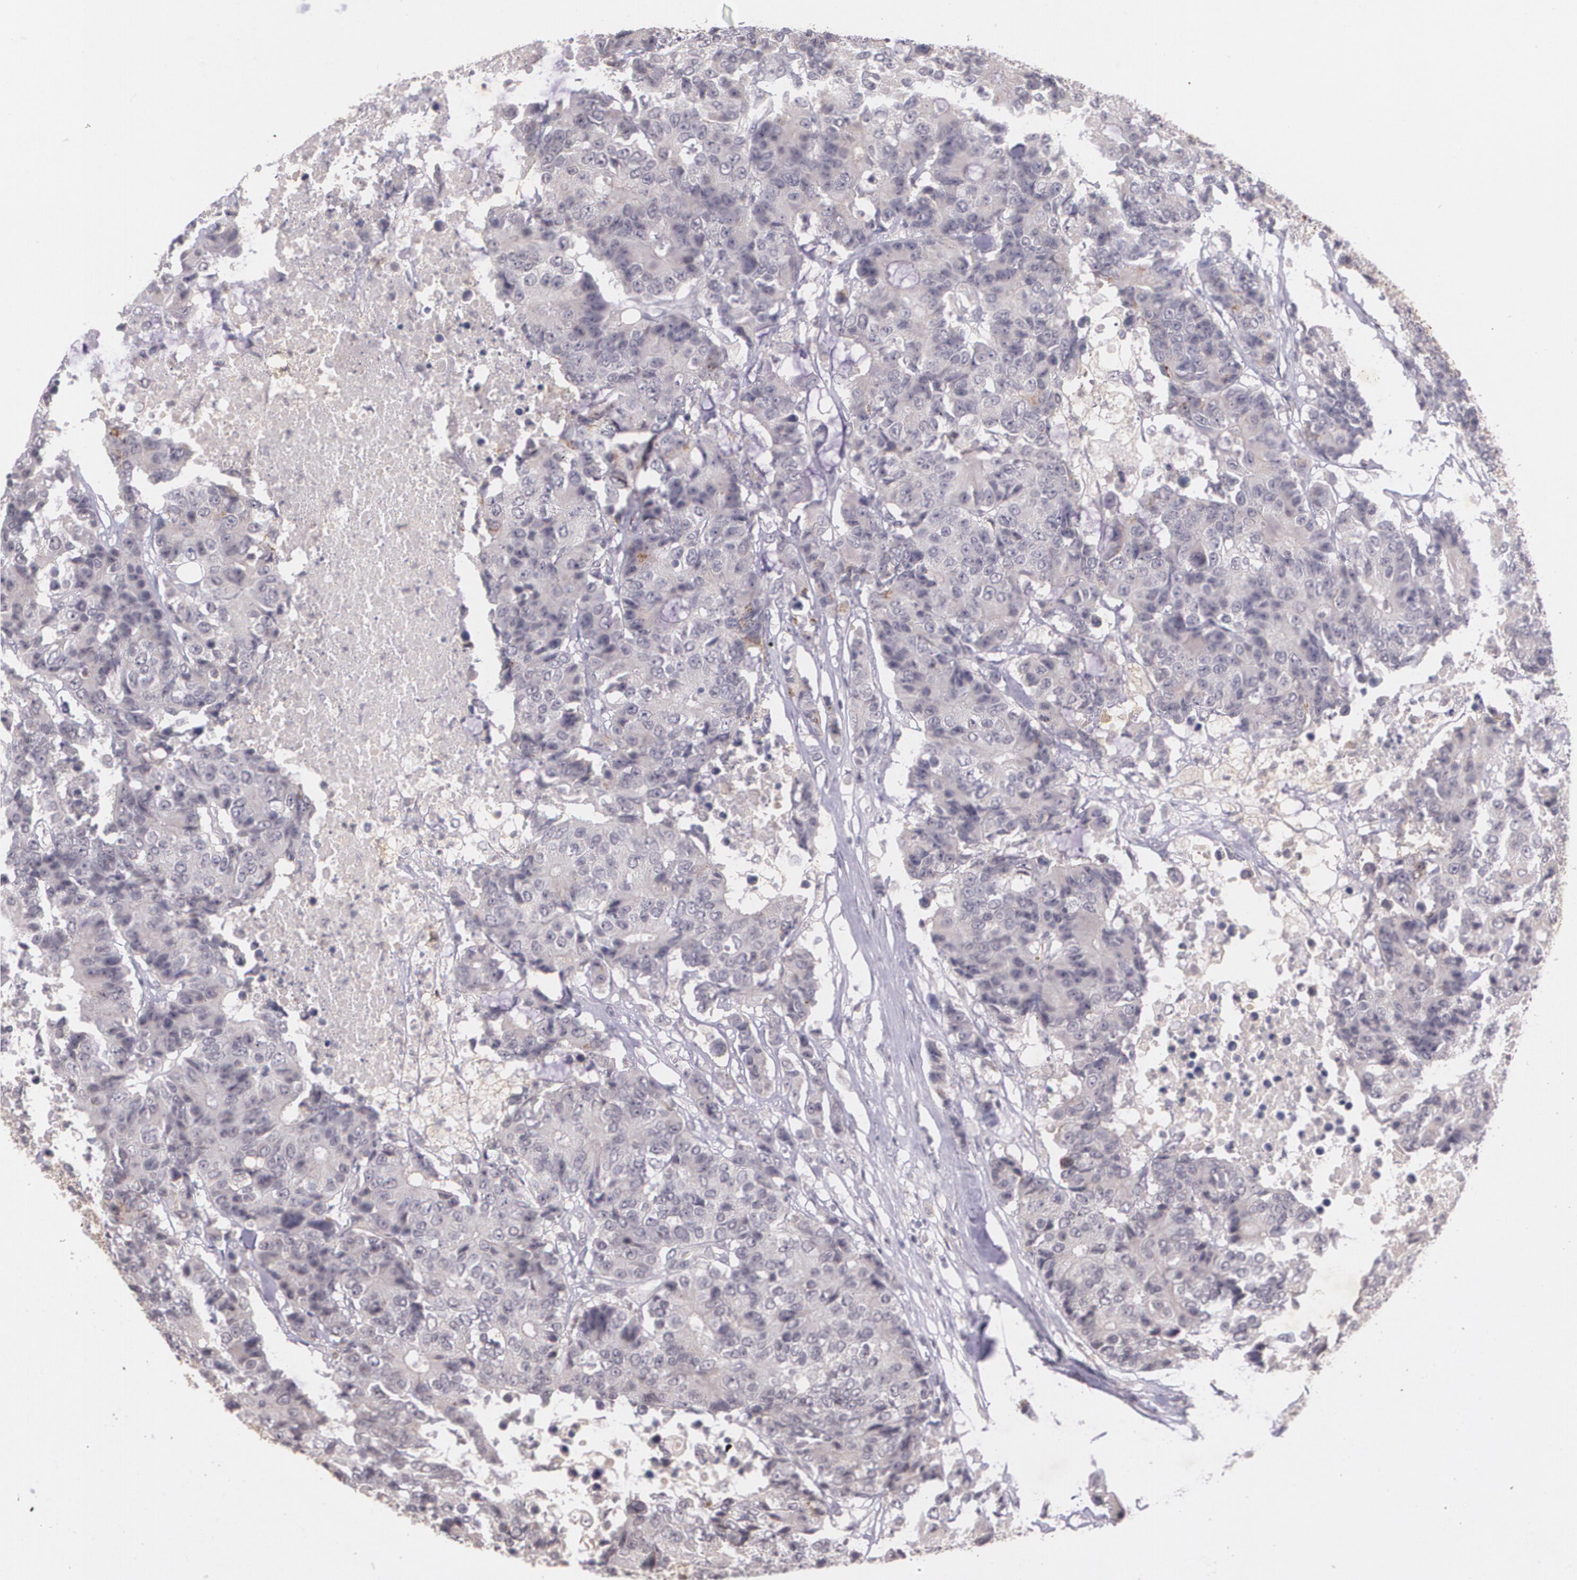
{"staining": {"intensity": "weak", "quantity": "<25%", "location": "cytoplasmic/membranous"}, "tissue": "colorectal cancer", "cell_type": "Tumor cells", "image_type": "cancer", "snomed": [{"axis": "morphology", "description": "Adenocarcinoma, NOS"}, {"axis": "topography", "description": "Colon"}], "caption": "IHC of human colorectal cancer displays no staining in tumor cells.", "gene": "TM4SF1", "patient": {"sex": "female", "age": 86}}